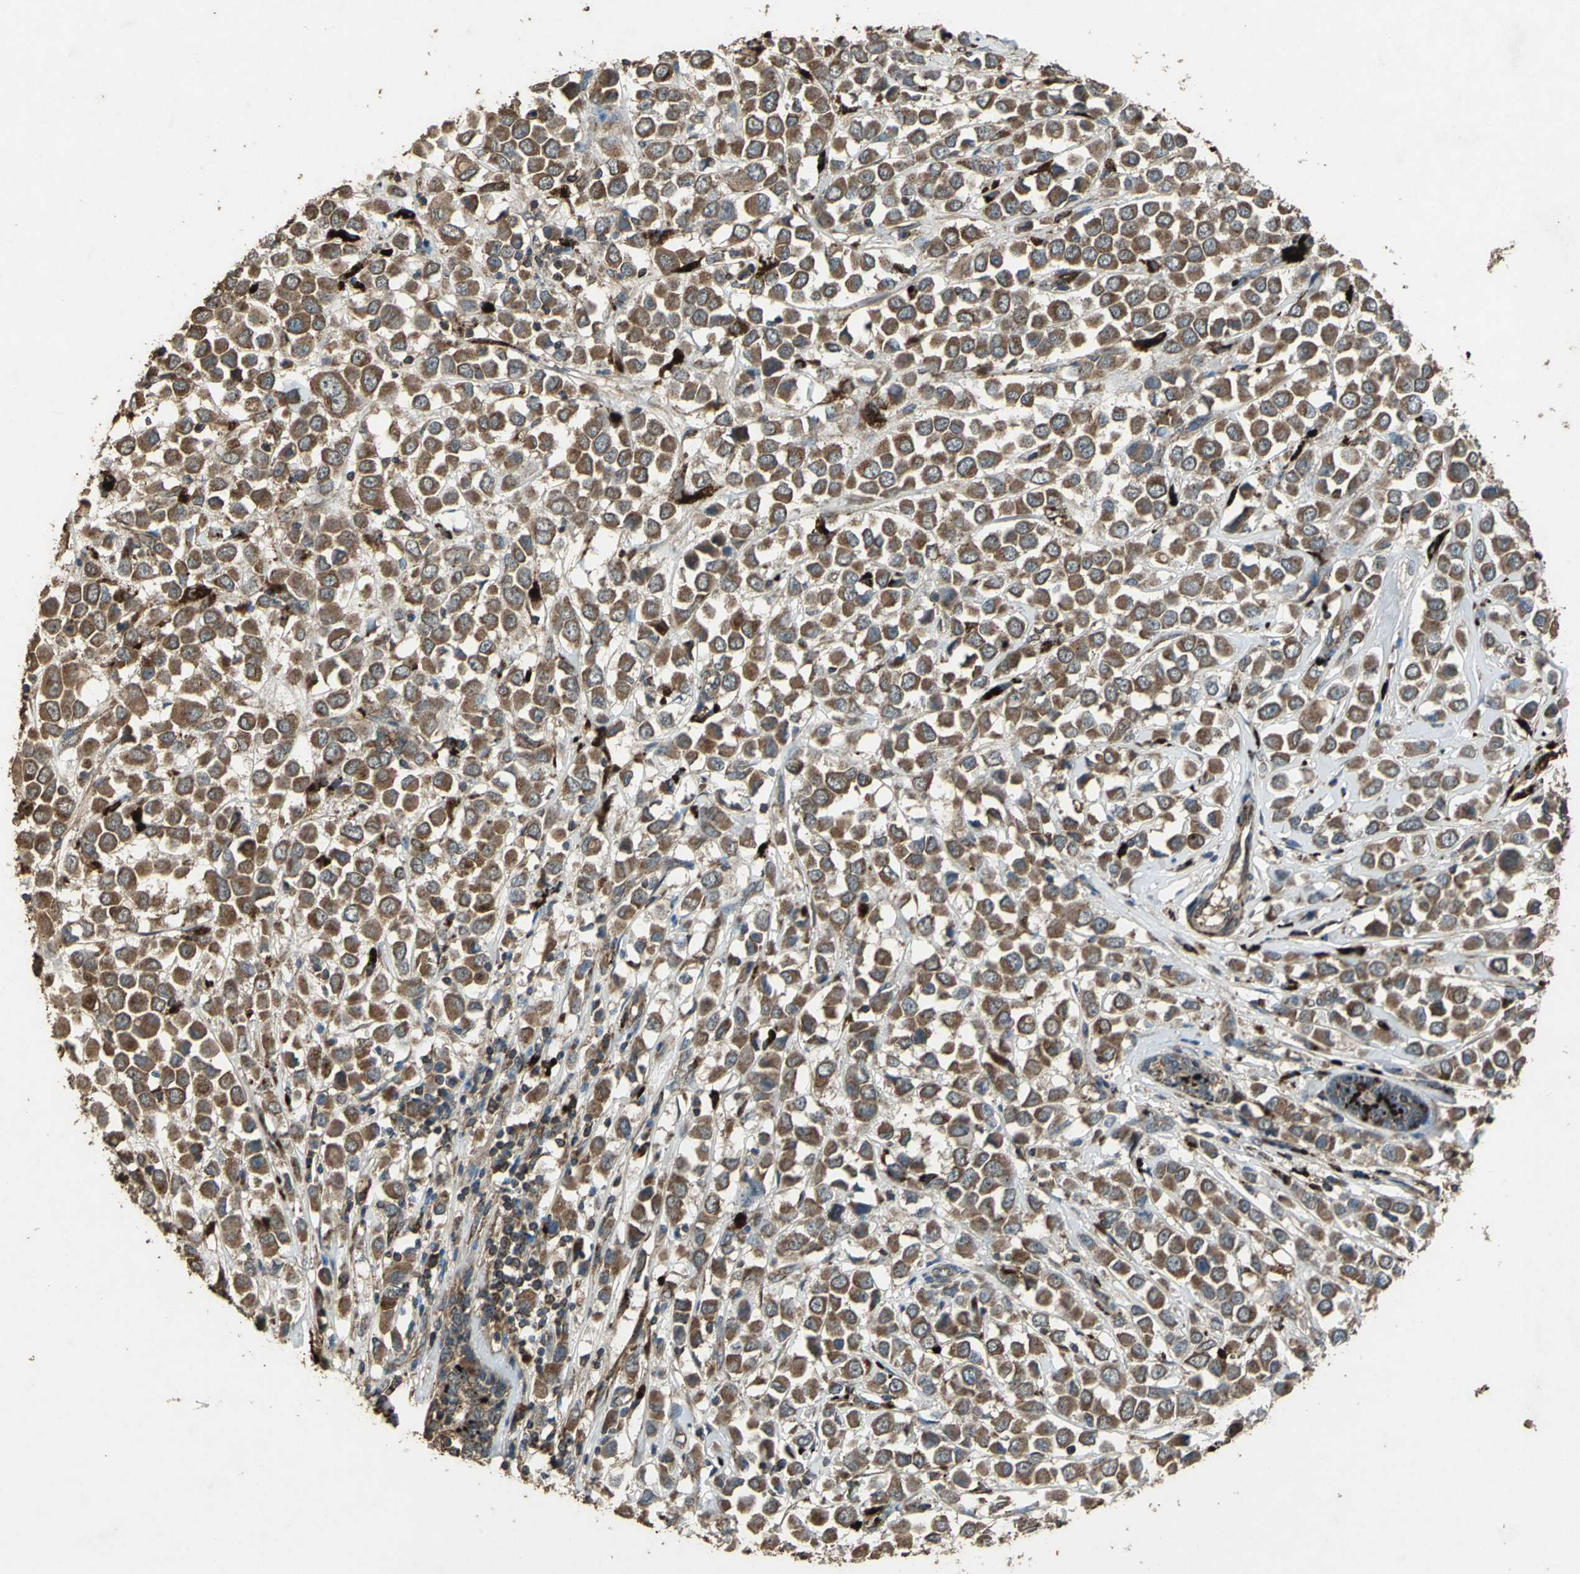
{"staining": {"intensity": "strong", "quantity": ">75%", "location": "cytoplasmic/membranous"}, "tissue": "breast cancer", "cell_type": "Tumor cells", "image_type": "cancer", "snomed": [{"axis": "morphology", "description": "Duct carcinoma"}, {"axis": "topography", "description": "Breast"}], "caption": "Tumor cells reveal high levels of strong cytoplasmic/membranous positivity in about >75% of cells in human invasive ductal carcinoma (breast).", "gene": "POLRMT", "patient": {"sex": "female", "age": 61}}